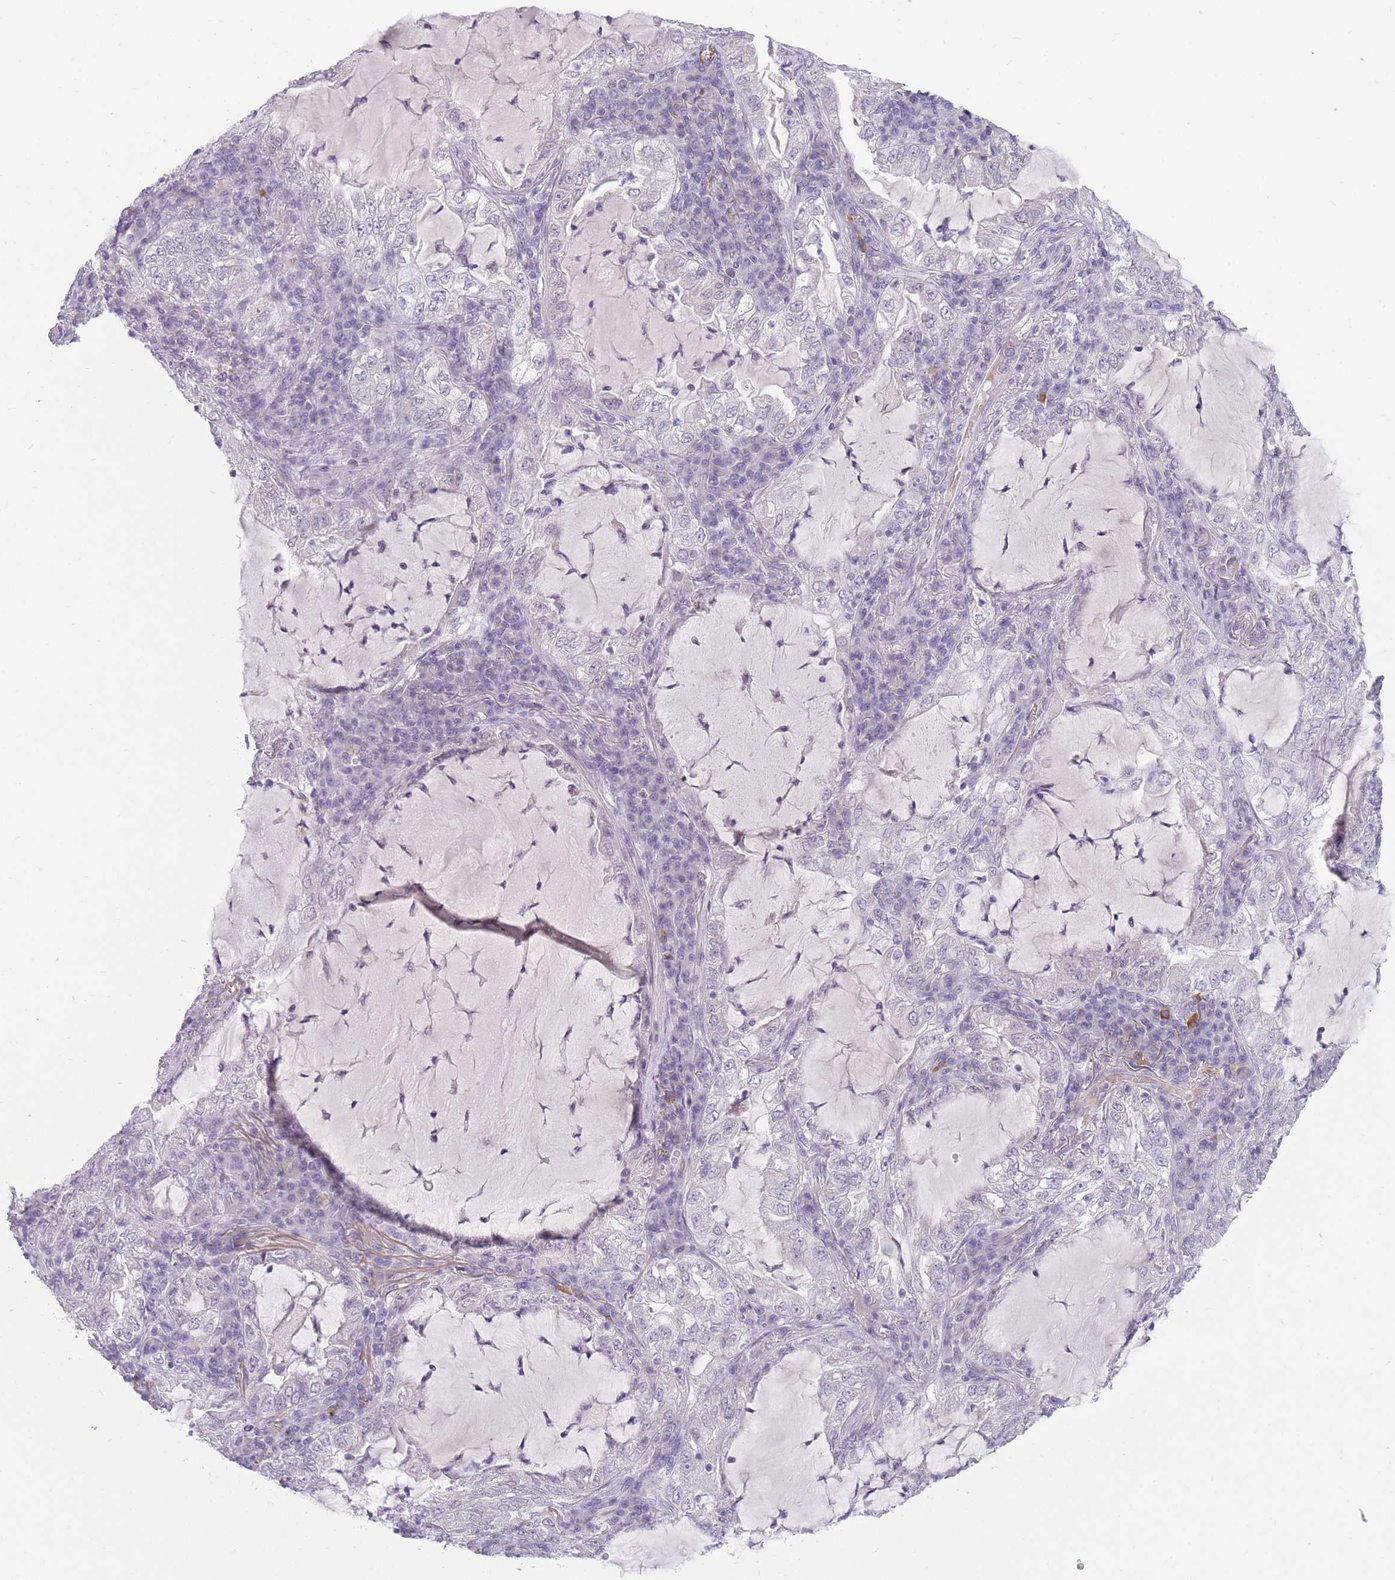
{"staining": {"intensity": "negative", "quantity": "none", "location": "none"}, "tissue": "lung cancer", "cell_type": "Tumor cells", "image_type": "cancer", "snomed": [{"axis": "morphology", "description": "Adenocarcinoma, NOS"}, {"axis": "topography", "description": "Lung"}], "caption": "The photomicrograph exhibits no staining of tumor cells in lung adenocarcinoma.", "gene": "ZNF574", "patient": {"sex": "female", "age": 73}}